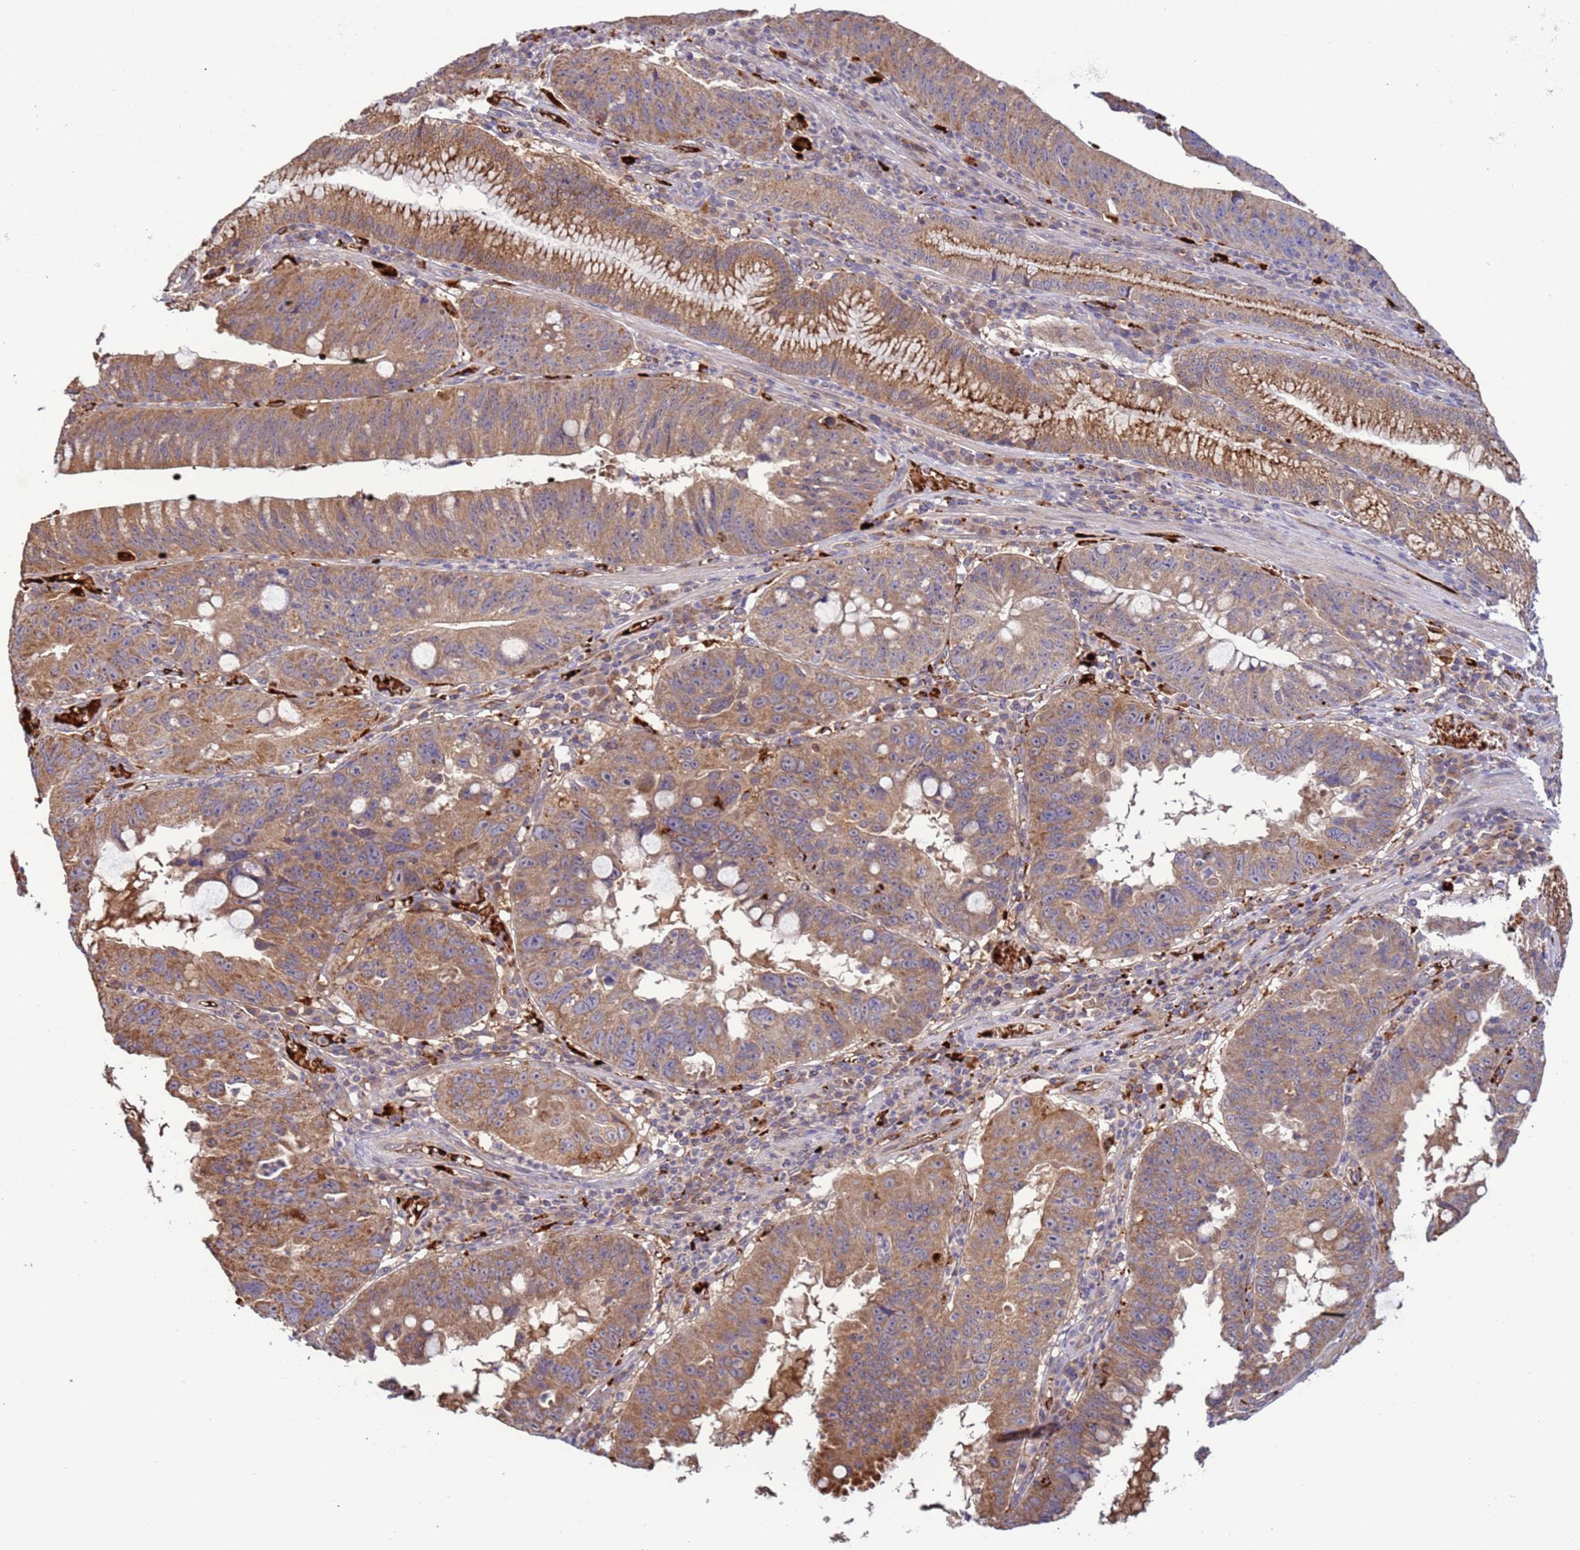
{"staining": {"intensity": "moderate", "quantity": ">75%", "location": "cytoplasmic/membranous"}, "tissue": "stomach cancer", "cell_type": "Tumor cells", "image_type": "cancer", "snomed": [{"axis": "morphology", "description": "Adenocarcinoma, NOS"}, {"axis": "topography", "description": "Stomach"}], "caption": "Immunohistochemical staining of human adenocarcinoma (stomach) exhibits moderate cytoplasmic/membranous protein expression in about >75% of tumor cells. Nuclei are stained in blue.", "gene": "VPS36", "patient": {"sex": "male", "age": 59}}